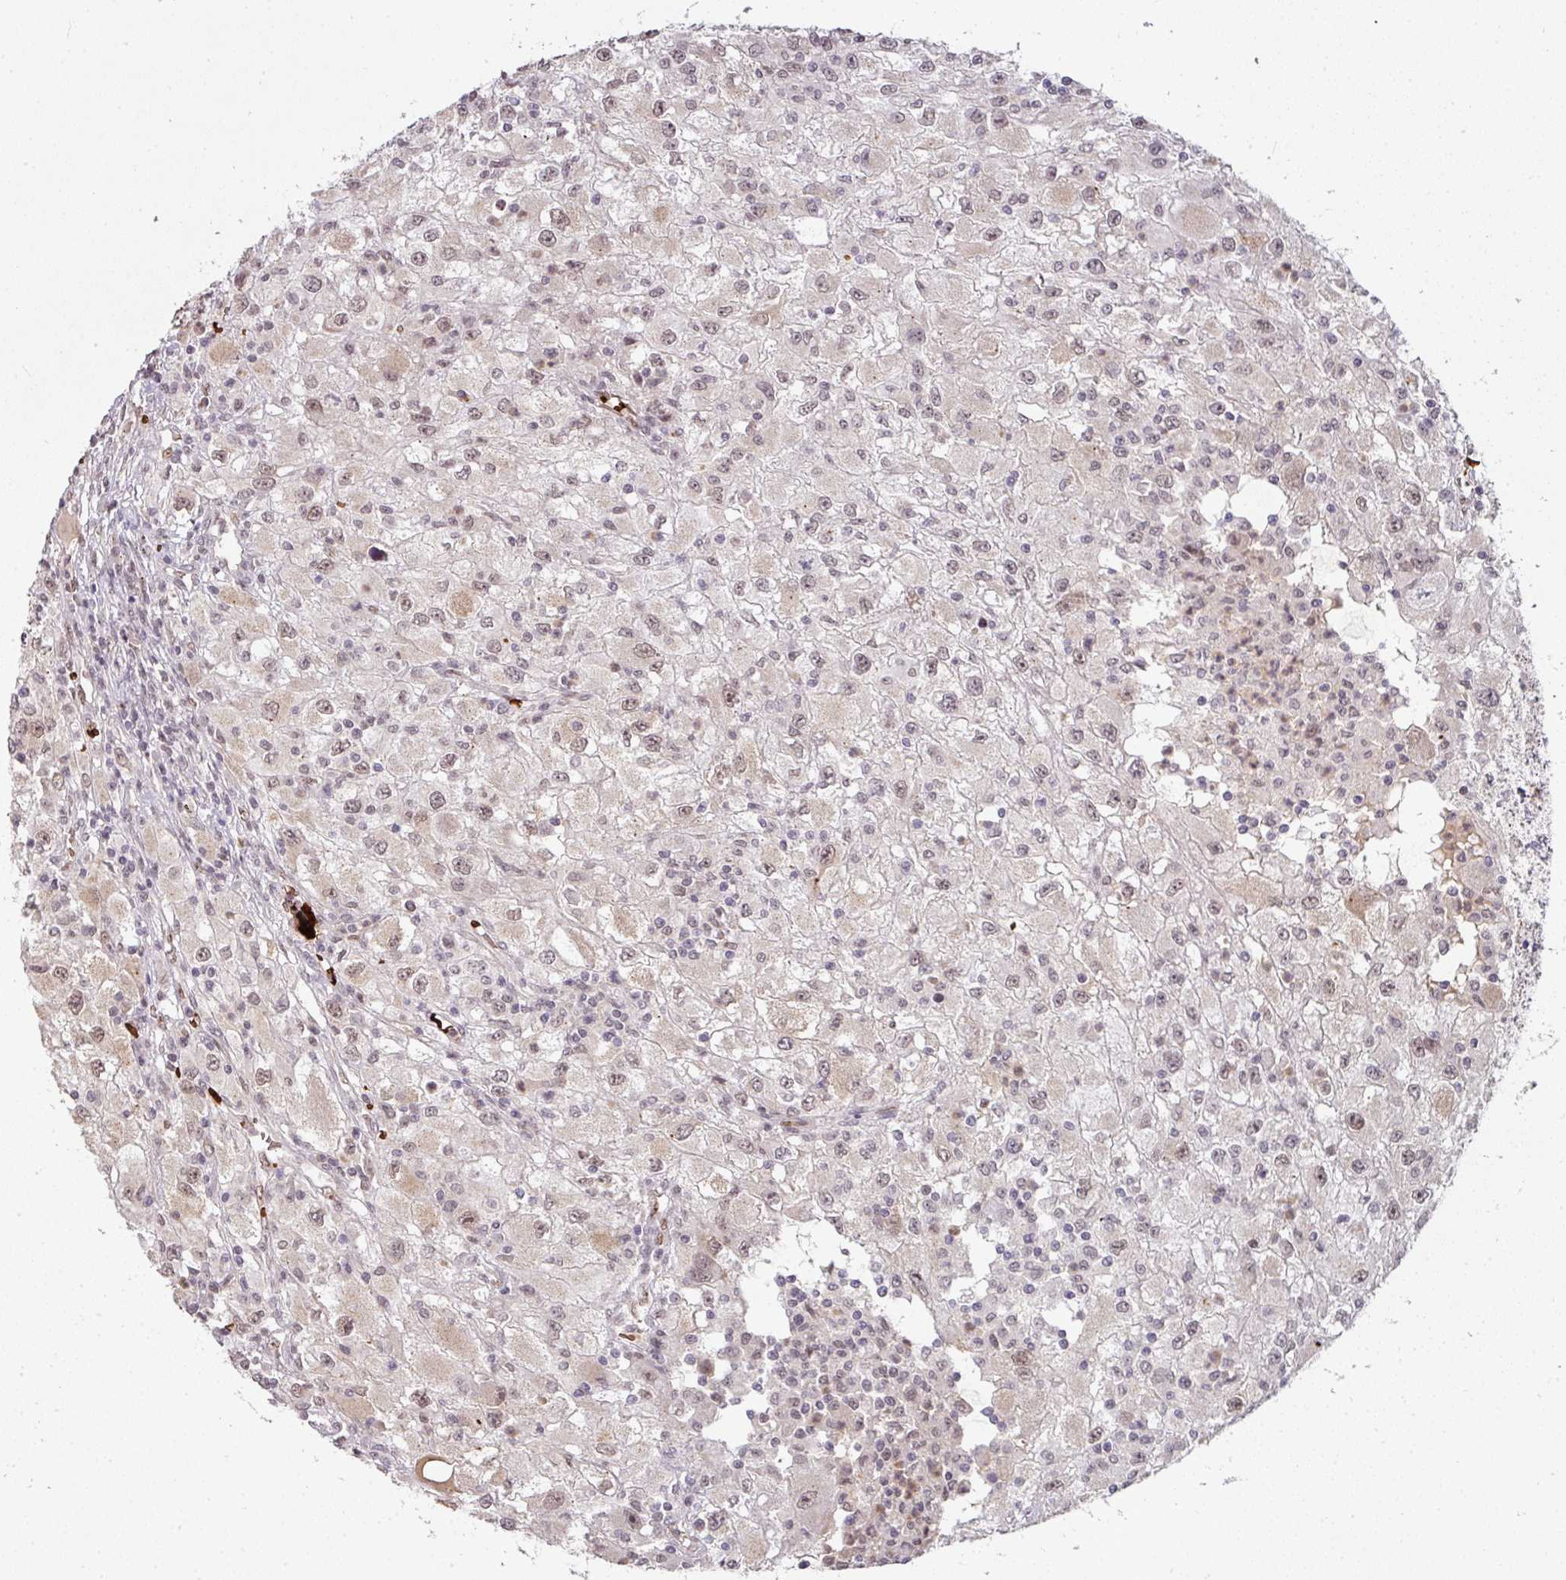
{"staining": {"intensity": "weak", "quantity": "<25%", "location": "nuclear"}, "tissue": "renal cancer", "cell_type": "Tumor cells", "image_type": "cancer", "snomed": [{"axis": "morphology", "description": "Adenocarcinoma, NOS"}, {"axis": "topography", "description": "Kidney"}], "caption": "Immunohistochemistry (IHC) photomicrograph of neoplastic tissue: renal adenocarcinoma stained with DAB (3,3'-diaminobenzidine) exhibits no significant protein staining in tumor cells.", "gene": "NEIL1", "patient": {"sex": "female", "age": 67}}